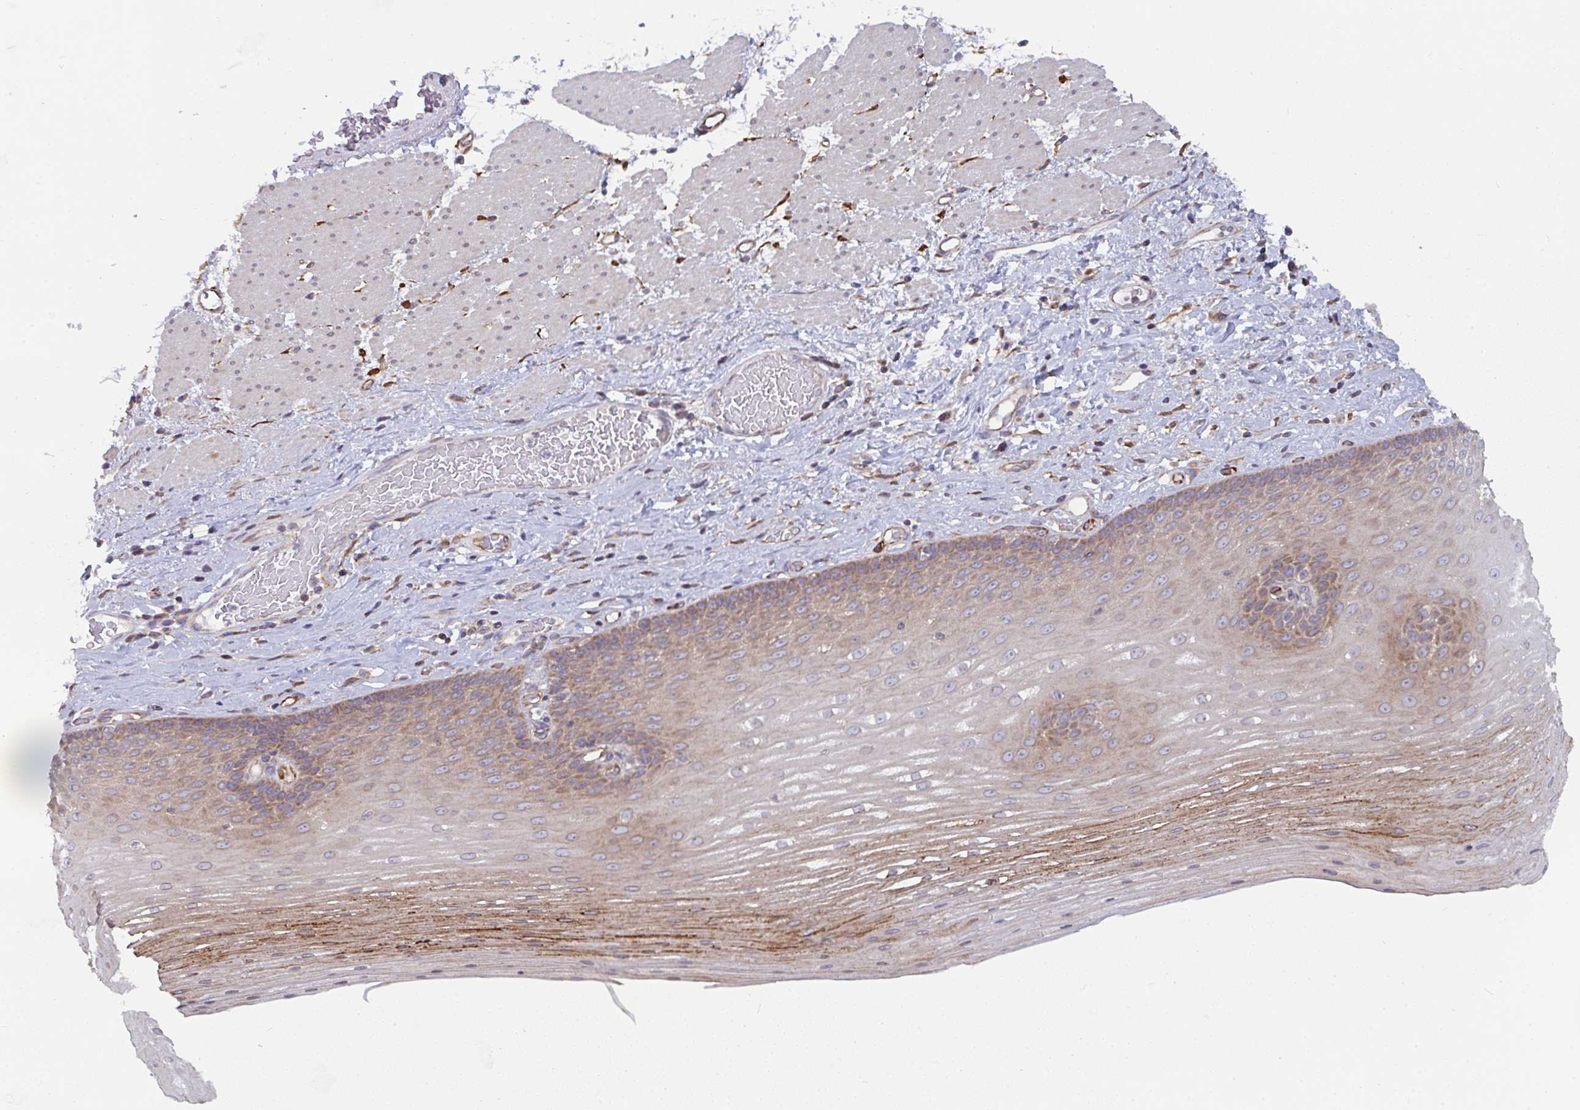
{"staining": {"intensity": "moderate", "quantity": ">75%", "location": "cytoplasmic/membranous"}, "tissue": "esophagus", "cell_type": "Squamous epithelial cells", "image_type": "normal", "snomed": [{"axis": "morphology", "description": "Normal tissue, NOS"}, {"axis": "topography", "description": "Esophagus"}], "caption": "Protein analysis of normal esophagus reveals moderate cytoplasmic/membranous positivity in approximately >75% of squamous epithelial cells. (brown staining indicates protein expression, while blue staining denotes nuclei).", "gene": "EIF1AD", "patient": {"sex": "male", "age": 62}}